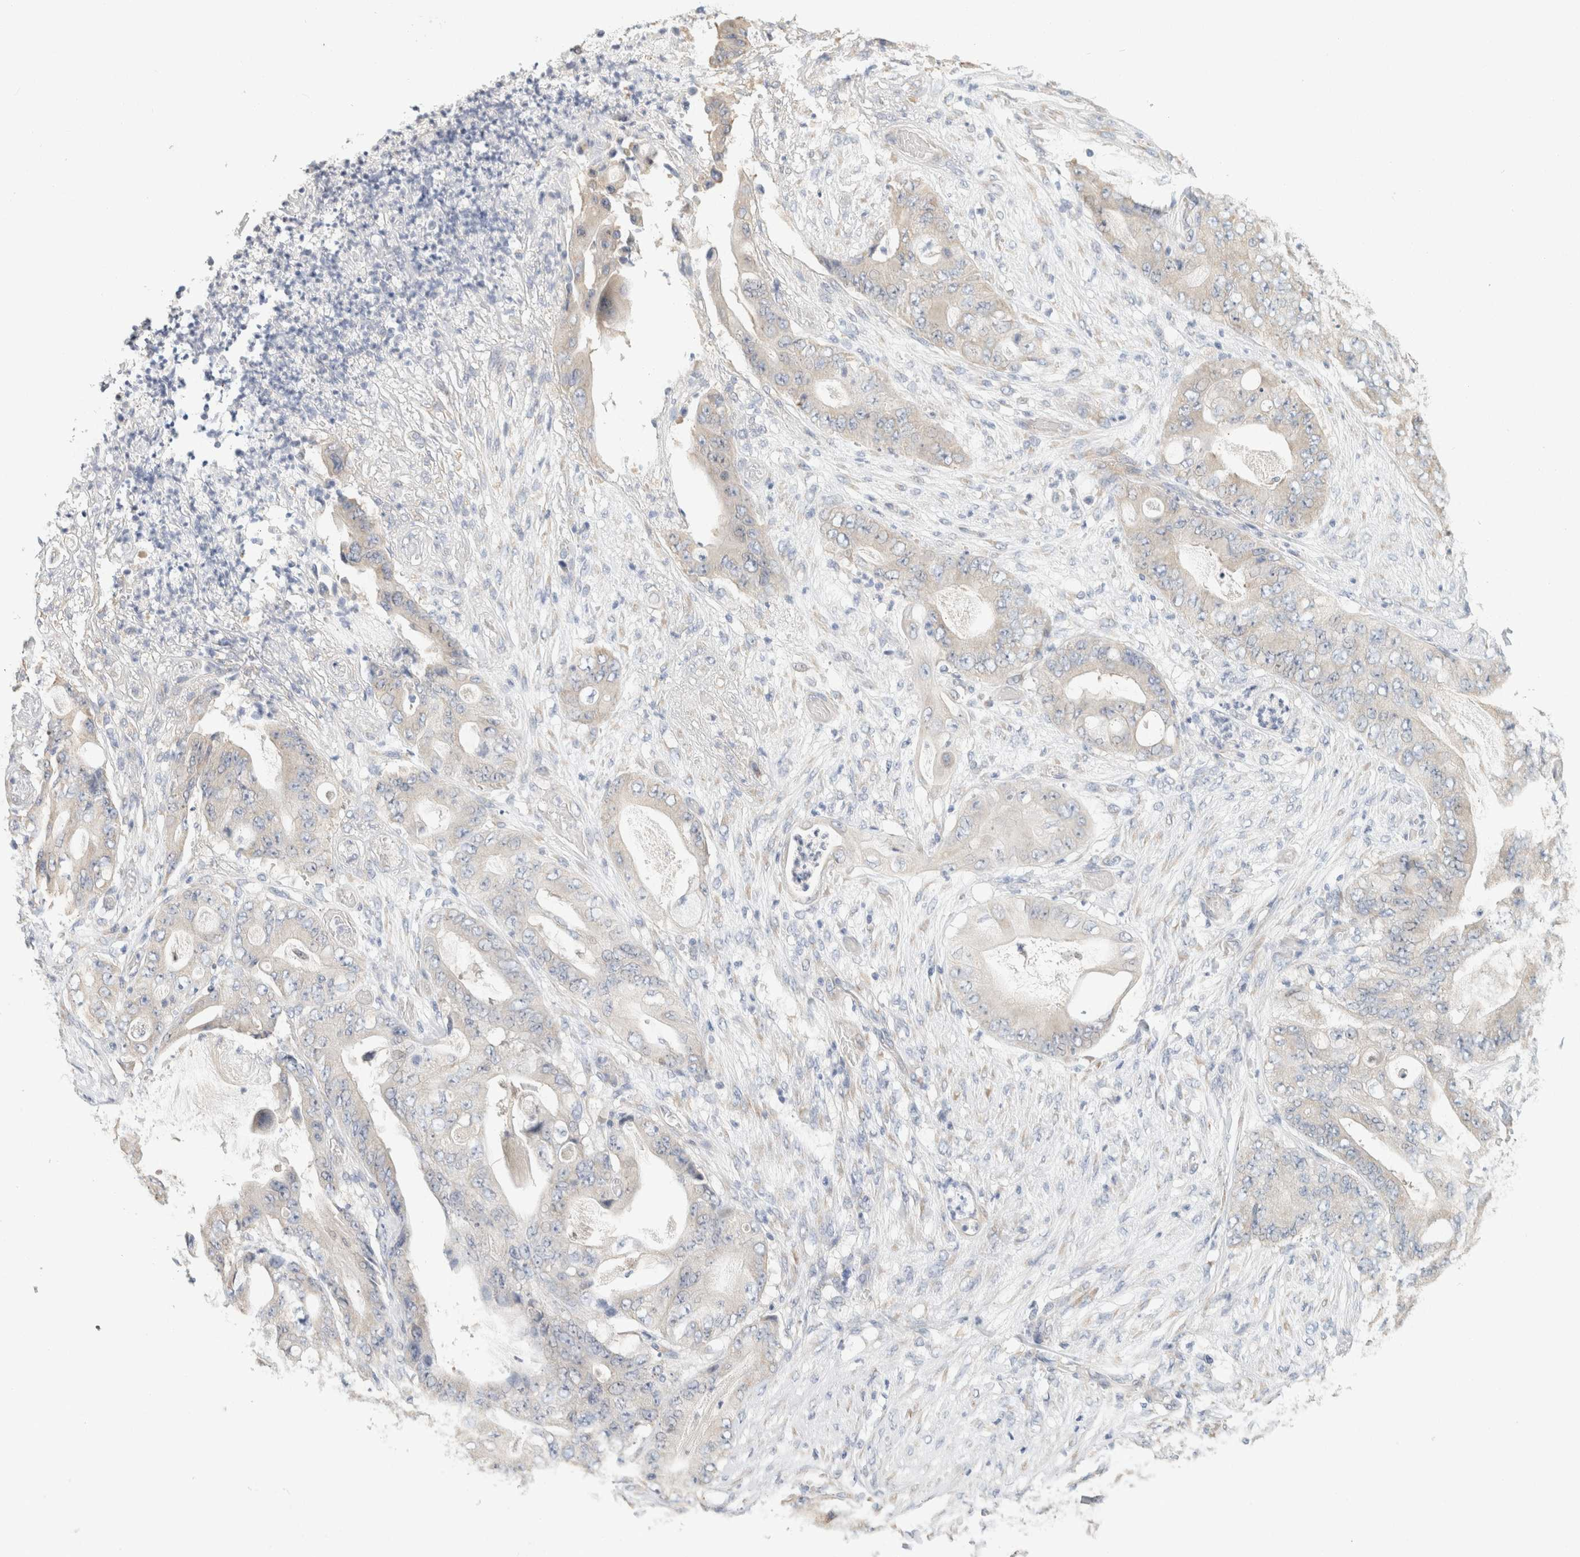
{"staining": {"intensity": "negative", "quantity": "none", "location": "none"}, "tissue": "stomach cancer", "cell_type": "Tumor cells", "image_type": "cancer", "snomed": [{"axis": "morphology", "description": "Adenocarcinoma, NOS"}, {"axis": "topography", "description": "Stomach"}], "caption": "There is no significant expression in tumor cells of stomach cancer. (DAB (3,3'-diaminobenzidine) immunohistochemistry visualized using brightfield microscopy, high magnification).", "gene": "NEFM", "patient": {"sex": "female", "age": 73}}